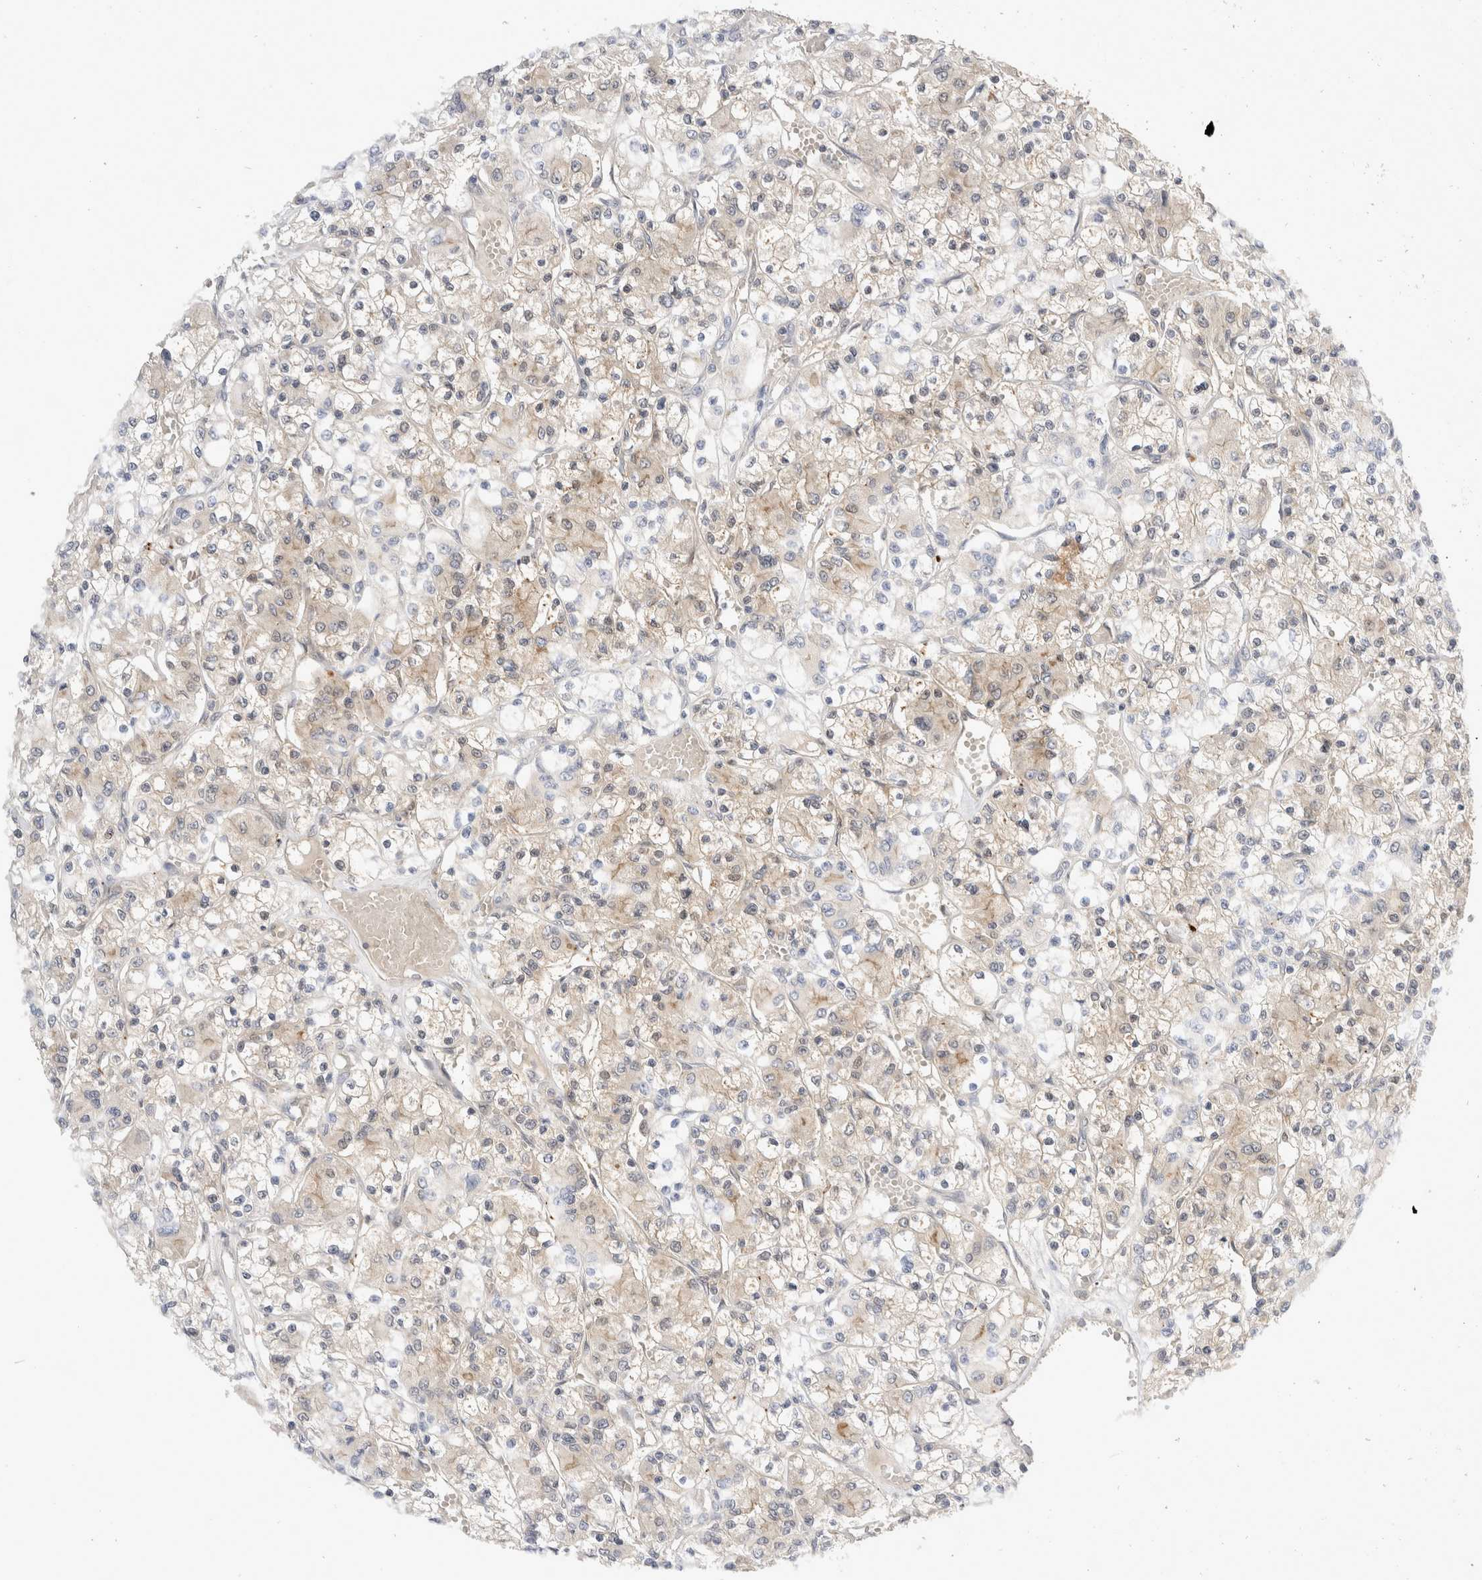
{"staining": {"intensity": "weak", "quantity": "<25%", "location": "cytoplasmic/membranous"}, "tissue": "renal cancer", "cell_type": "Tumor cells", "image_type": "cancer", "snomed": [{"axis": "morphology", "description": "Adenocarcinoma, NOS"}, {"axis": "topography", "description": "Kidney"}], "caption": "IHC histopathology image of neoplastic tissue: adenocarcinoma (renal) stained with DAB displays no significant protein positivity in tumor cells.", "gene": "TOM1L2", "patient": {"sex": "female", "age": 59}}